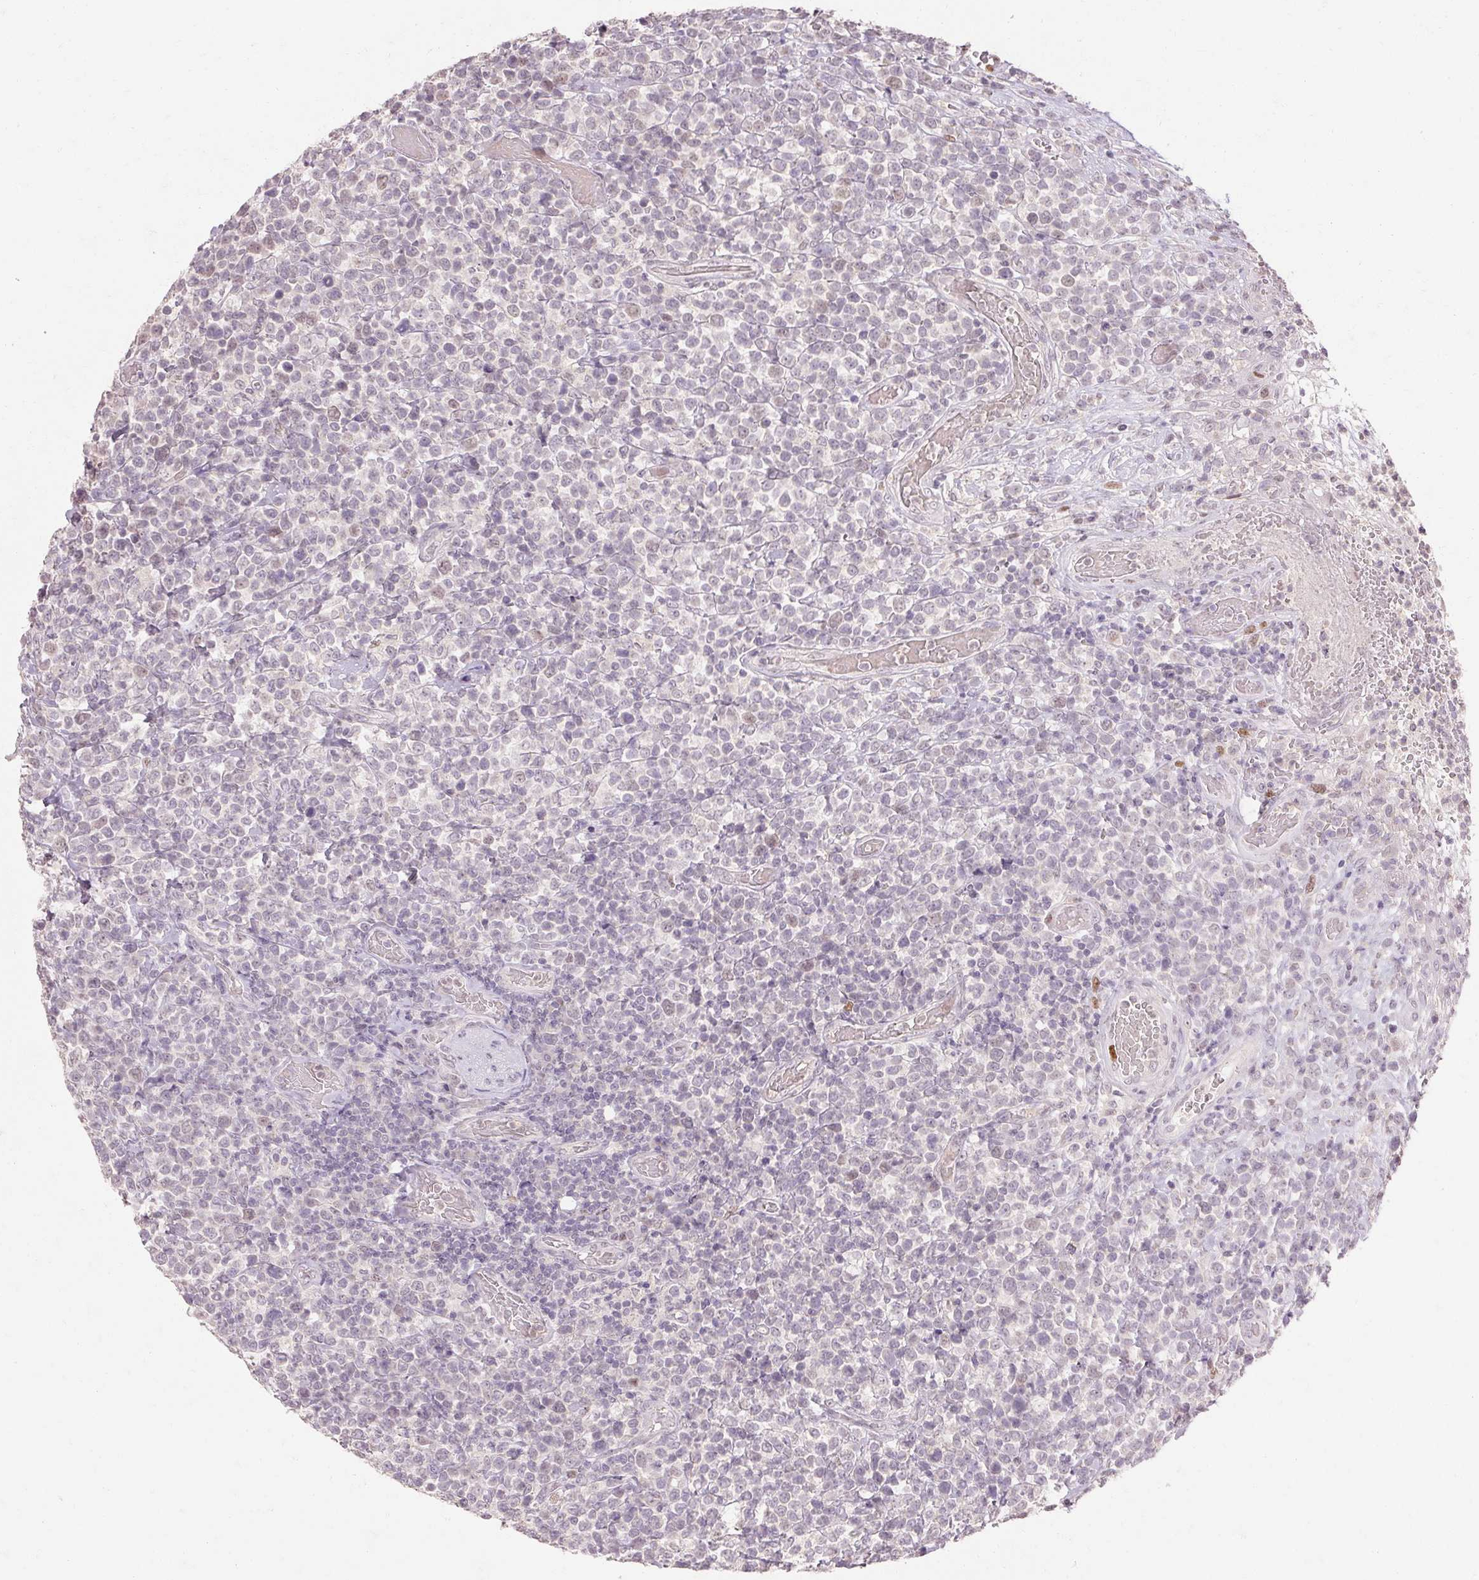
{"staining": {"intensity": "negative", "quantity": "none", "location": "none"}, "tissue": "lymphoma", "cell_type": "Tumor cells", "image_type": "cancer", "snomed": [{"axis": "morphology", "description": "Malignant lymphoma, non-Hodgkin's type, High grade"}, {"axis": "topography", "description": "Soft tissue"}], "caption": "DAB immunohistochemical staining of lymphoma shows no significant expression in tumor cells.", "gene": "SKP2", "patient": {"sex": "female", "age": 56}}